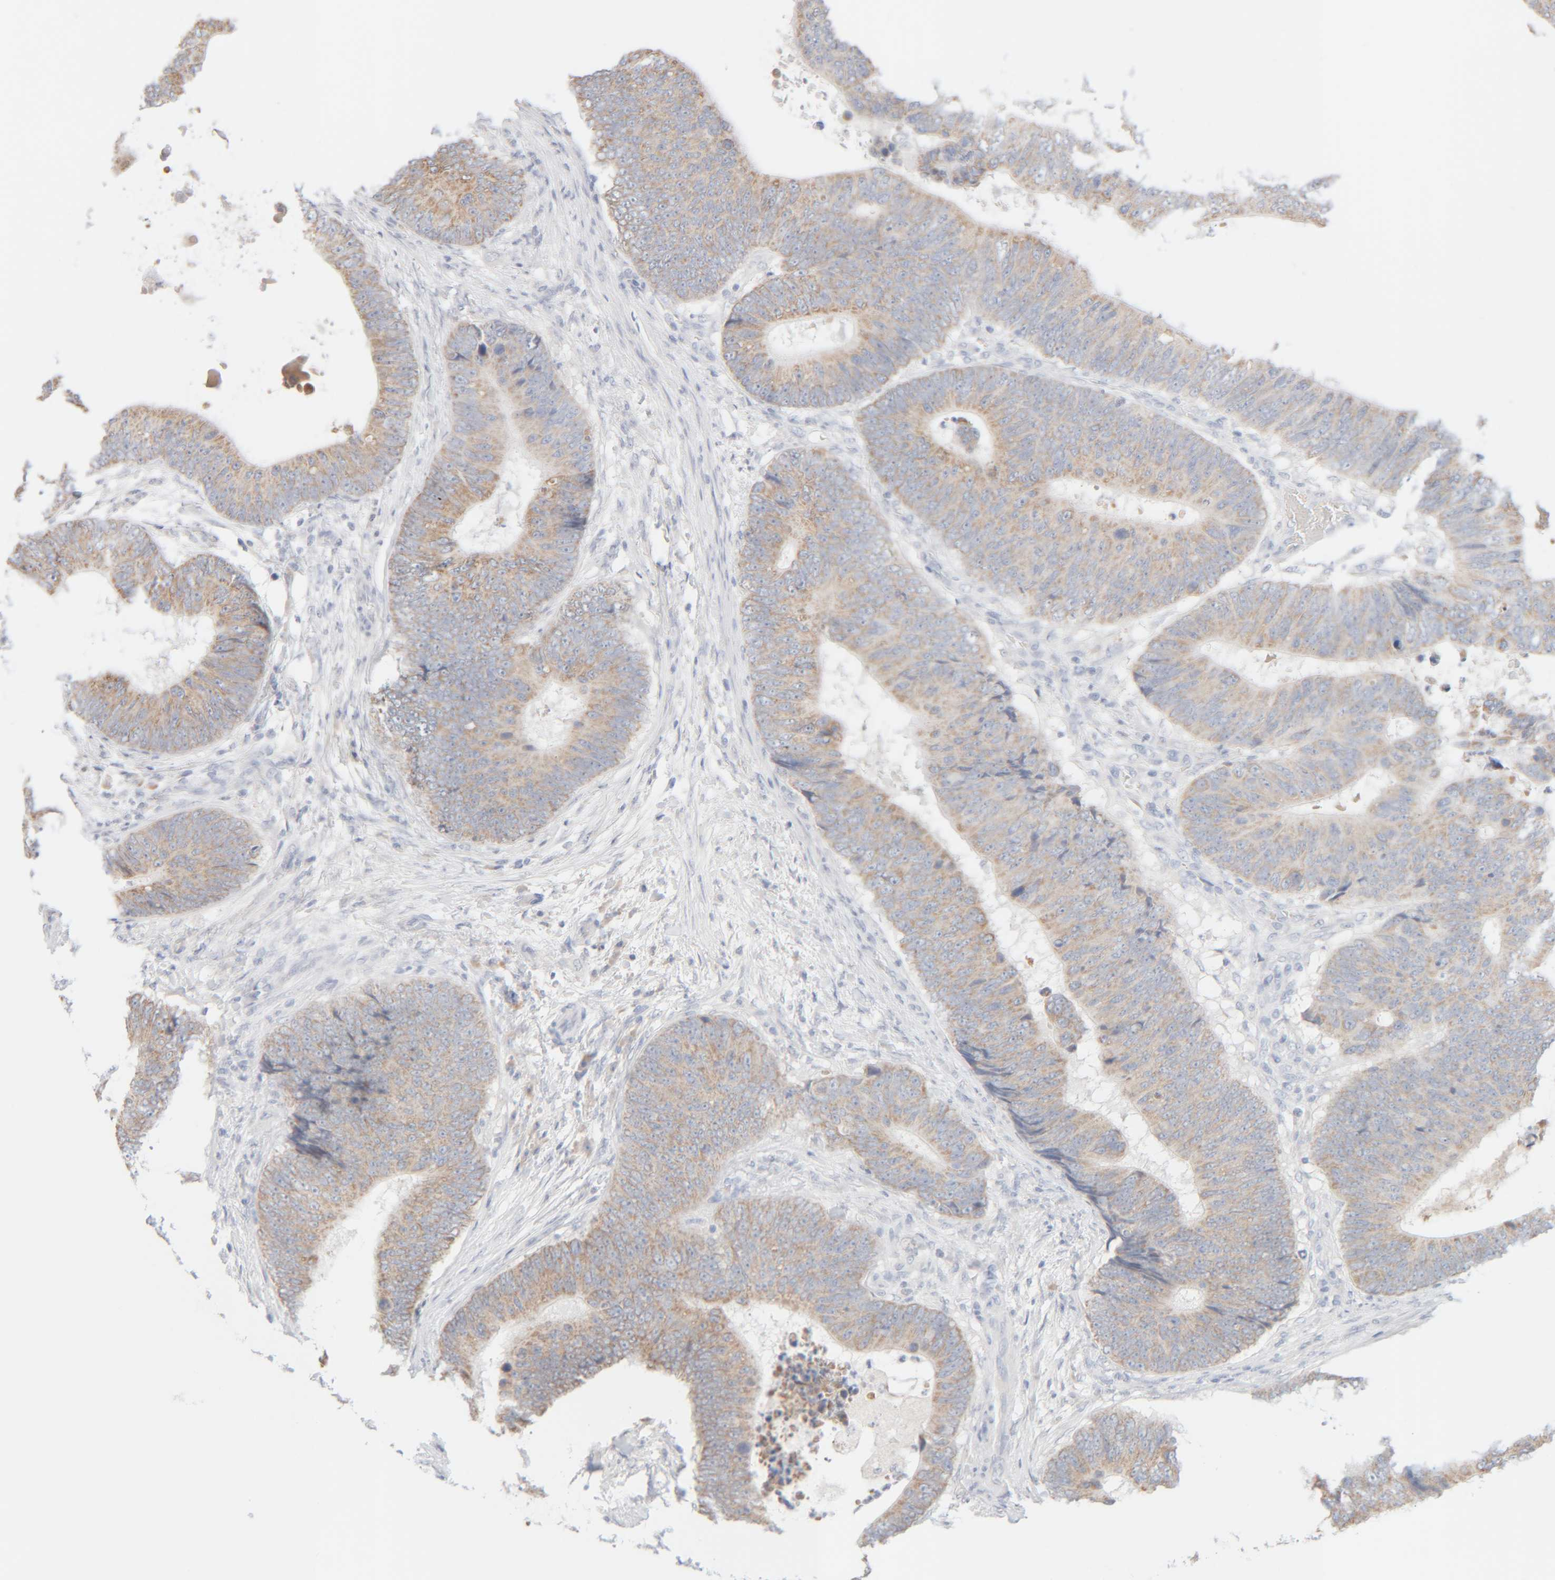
{"staining": {"intensity": "weak", "quantity": ">75%", "location": "cytoplasmic/membranous"}, "tissue": "colorectal cancer", "cell_type": "Tumor cells", "image_type": "cancer", "snomed": [{"axis": "morphology", "description": "Adenocarcinoma, NOS"}, {"axis": "topography", "description": "Colon"}], "caption": "The micrograph displays staining of colorectal cancer (adenocarcinoma), revealing weak cytoplasmic/membranous protein positivity (brown color) within tumor cells.", "gene": "RIDA", "patient": {"sex": "male", "age": 56}}